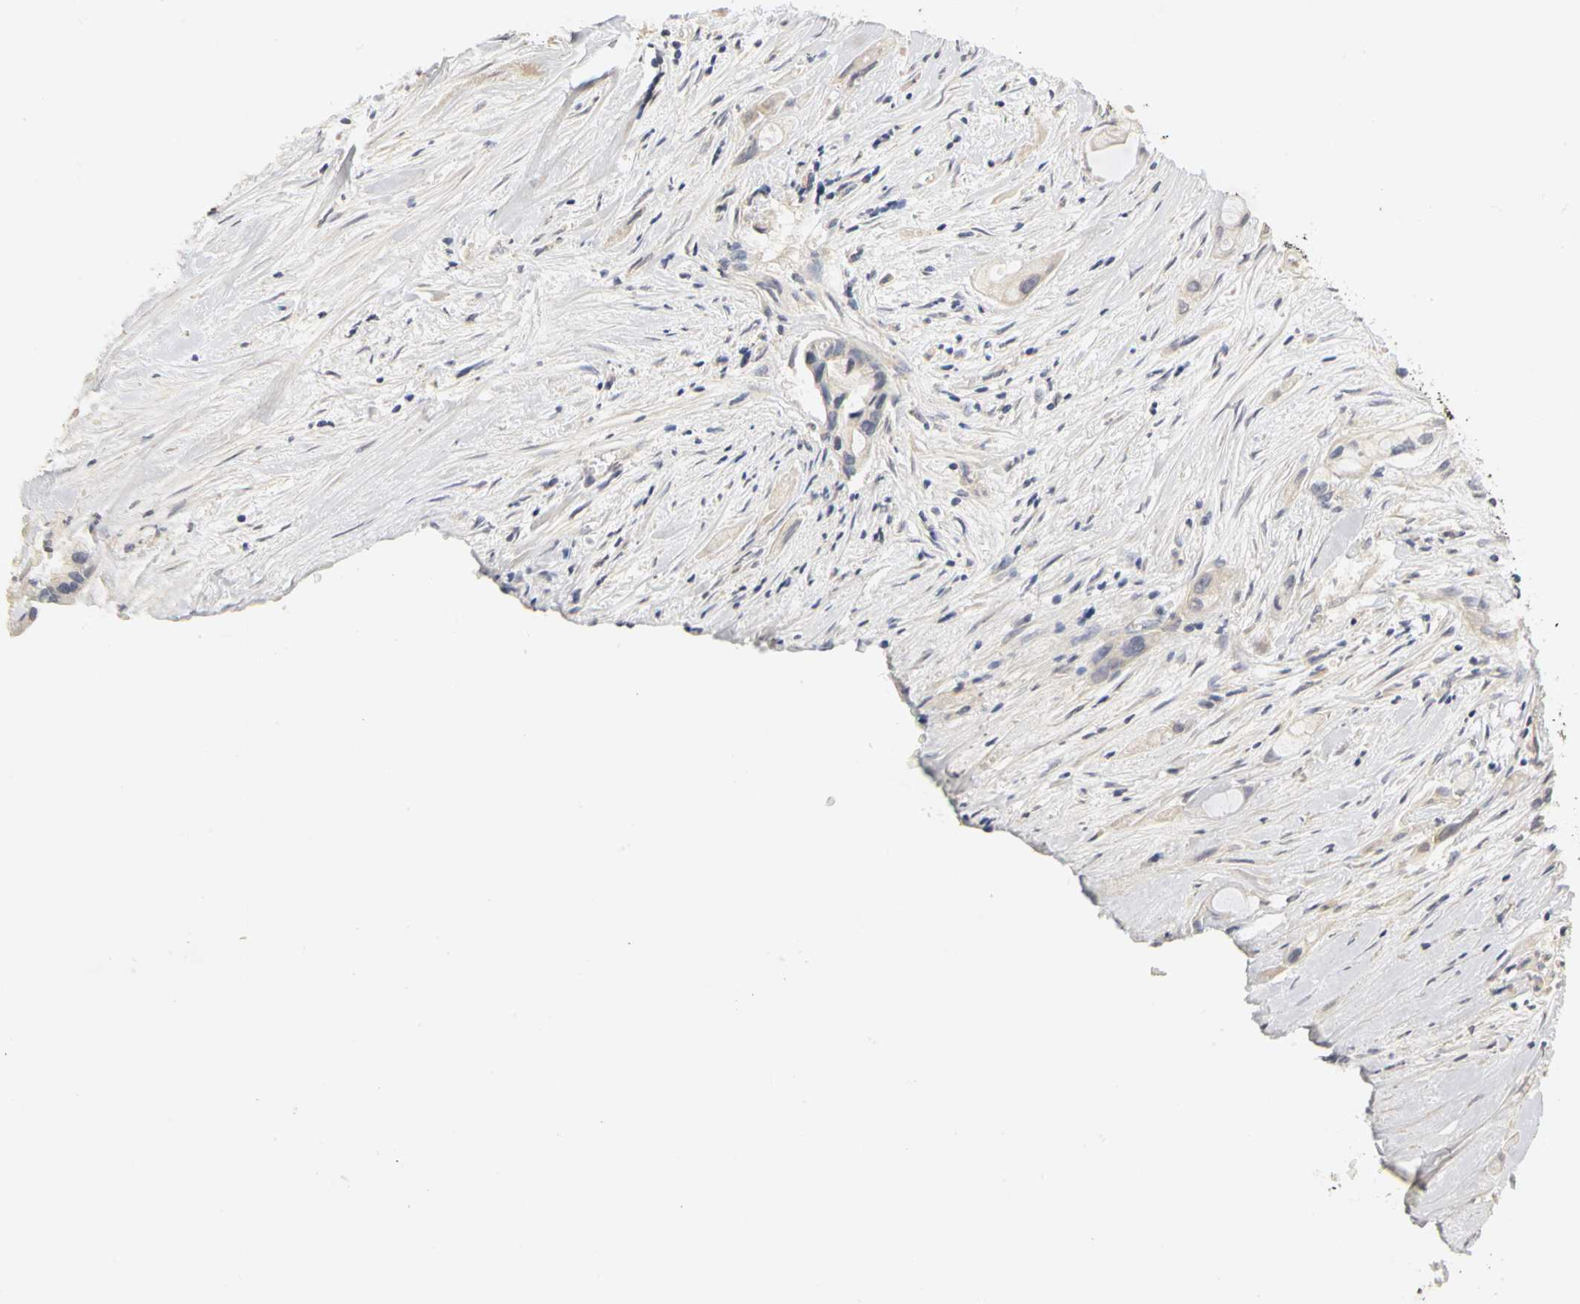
{"staining": {"intensity": "negative", "quantity": "none", "location": "none"}, "tissue": "pancreatic cancer", "cell_type": "Tumor cells", "image_type": "cancer", "snomed": [{"axis": "morphology", "description": "Adenocarcinoma, NOS"}, {"axis": "topography", "description": "Pancreas"}], "caption": "Immunohistochemistry (IHC) histopathology image of pancreatic cancer (adenocarcinoma) stained for a protein (brown), which displays no staining in tumor cells.", "gene": "PGR", "patient": {"sex": "female", "age": 59}}